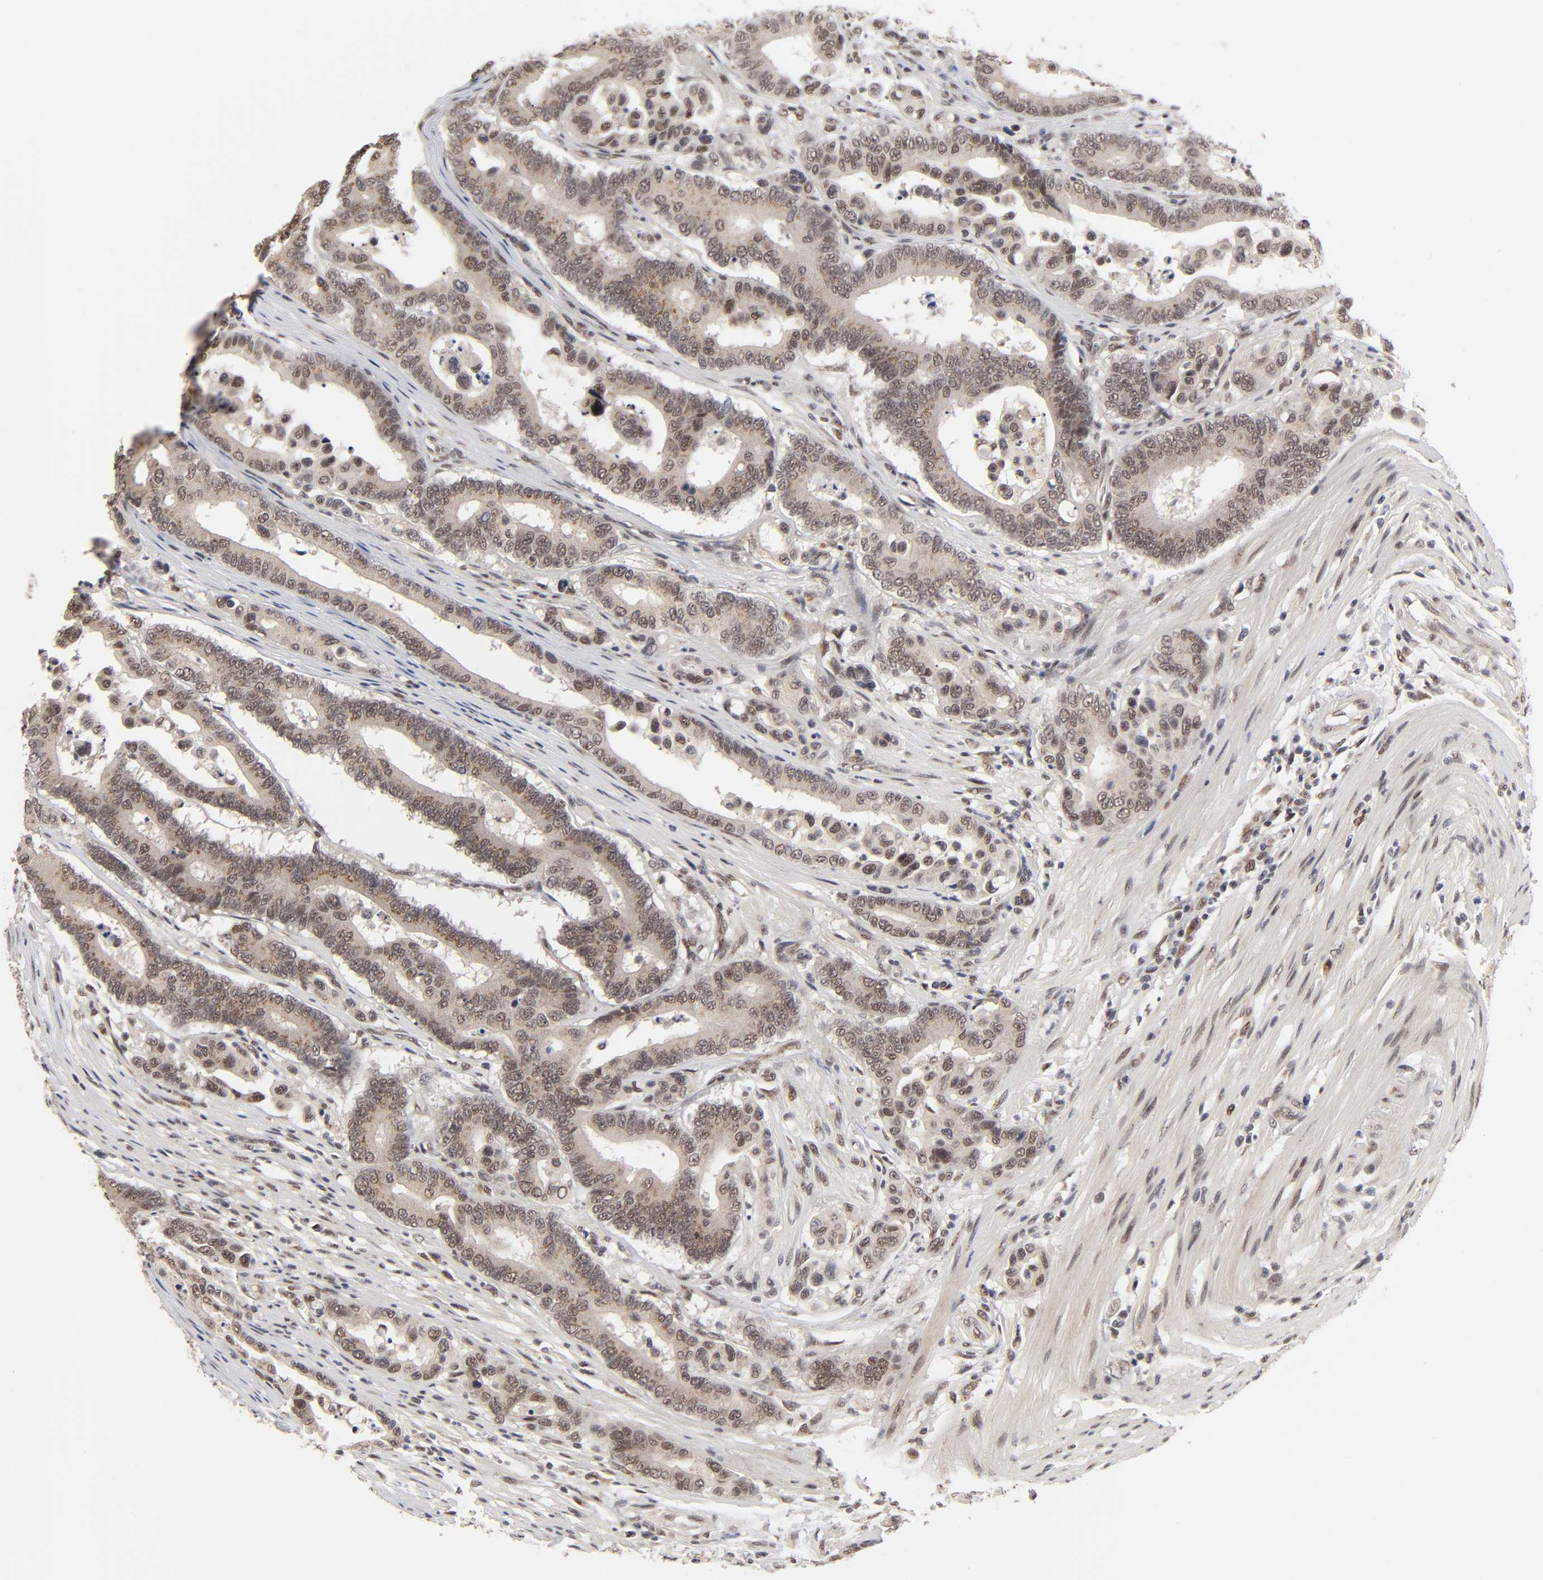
{"staining": {"intensity": "moderate", "quantity": "25%-75%", "location": "cytoplasmic/membranous,nuclear"}, "tissue": "colorectal cancer", "cell_type": "Tumor cells", "image_type": "cancer", "snomed": [{"axis": "morphology", "description": "Normal tissue, NOS"}, {"axis": "morphology", "description": "Adenocarcinoma, NOS"}, {"axis": "topography", "description": "Colon"}], "caption": "A medium amount of moderate cytoplasmic/membranous and nuclear staining is present in approximately 25%-75% of tumor cells in adenocarcinoma (colorectal) tissue. The staining was performed using DAB, with brown indicating positive protein expression. Nuclei are stained blue with hematoxylin.", "gene": "EP300", "patient": {"sex": "male", "age": 82}}